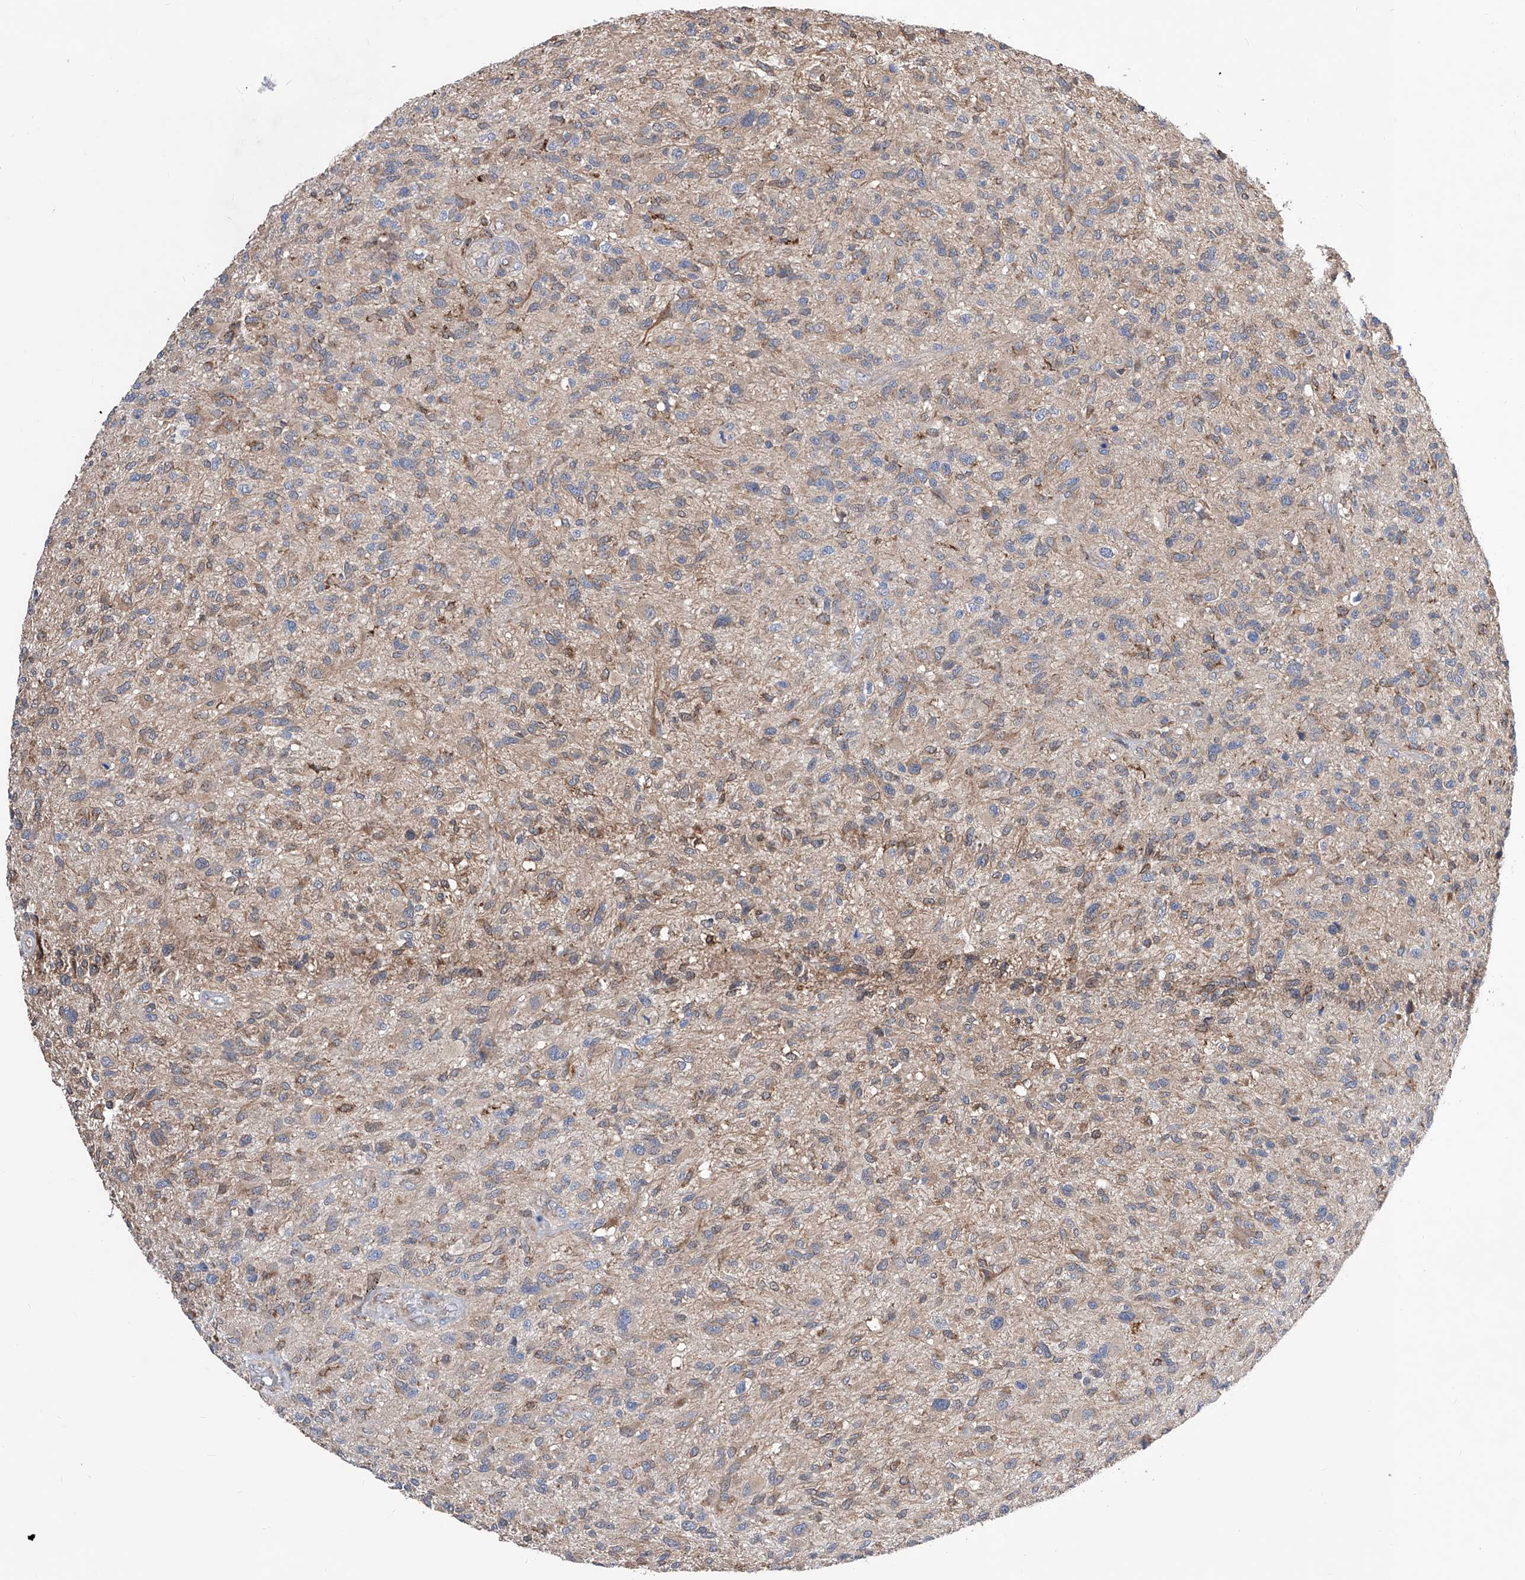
{"staining": {"intensity": "weak", "quantity": "<25%", "location": "cytoplasmic/membranous"}, "tissue": "glioma", "cell_type": "Tumor cells", "image_type": "cancer", "snomed": [{"axis": "morphology", "description": "Glioma, malignant, High grade"}, {"axis": "topography", "description": "Brain"}], "caption": "A high-resolution photomicrograph shows immunohistochemistry staining of malignant glioma (high-grade), which exhibits no significant expression in tumor cells.", "gene": "SPATA20", "patient": {"sex": "male", "age": 47}}